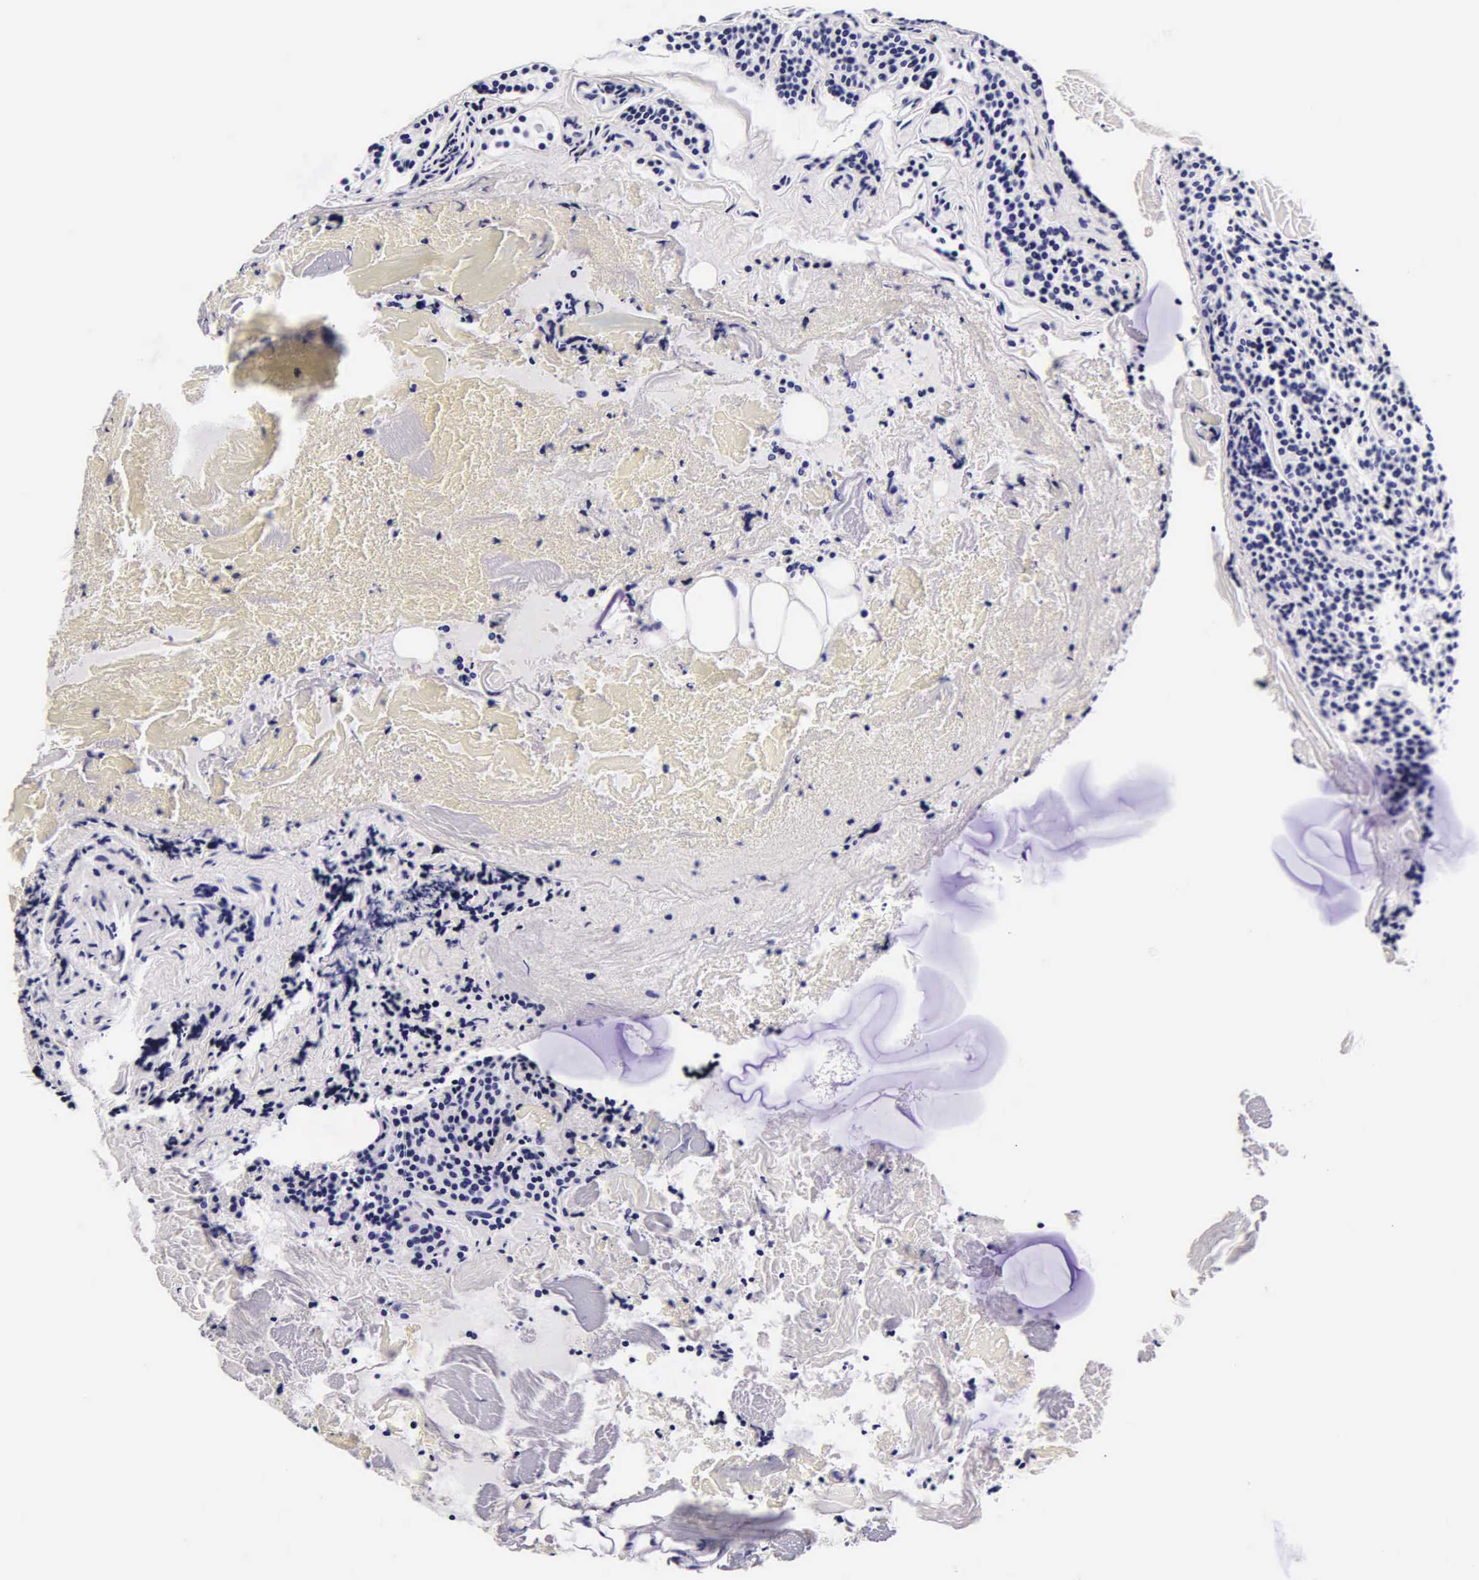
{"staining": {"intensity": "negative", "quantity": "none", "location": "none"}, "tissue": "parathyroid gland", "cell_type": "Glandular cells", "image_type": "normal", "snomed": [{"axis": "morphology", "description": "Normal tissue, NOS"}, {"axis": "topography", "description": "Parathyroid gland"}], "caption": "The IHC micrograph has no significant positivity in glandular cells of parathyroid gland.", "gene": "DGCR2", "patient": {"sex": "female", "age": 29}}